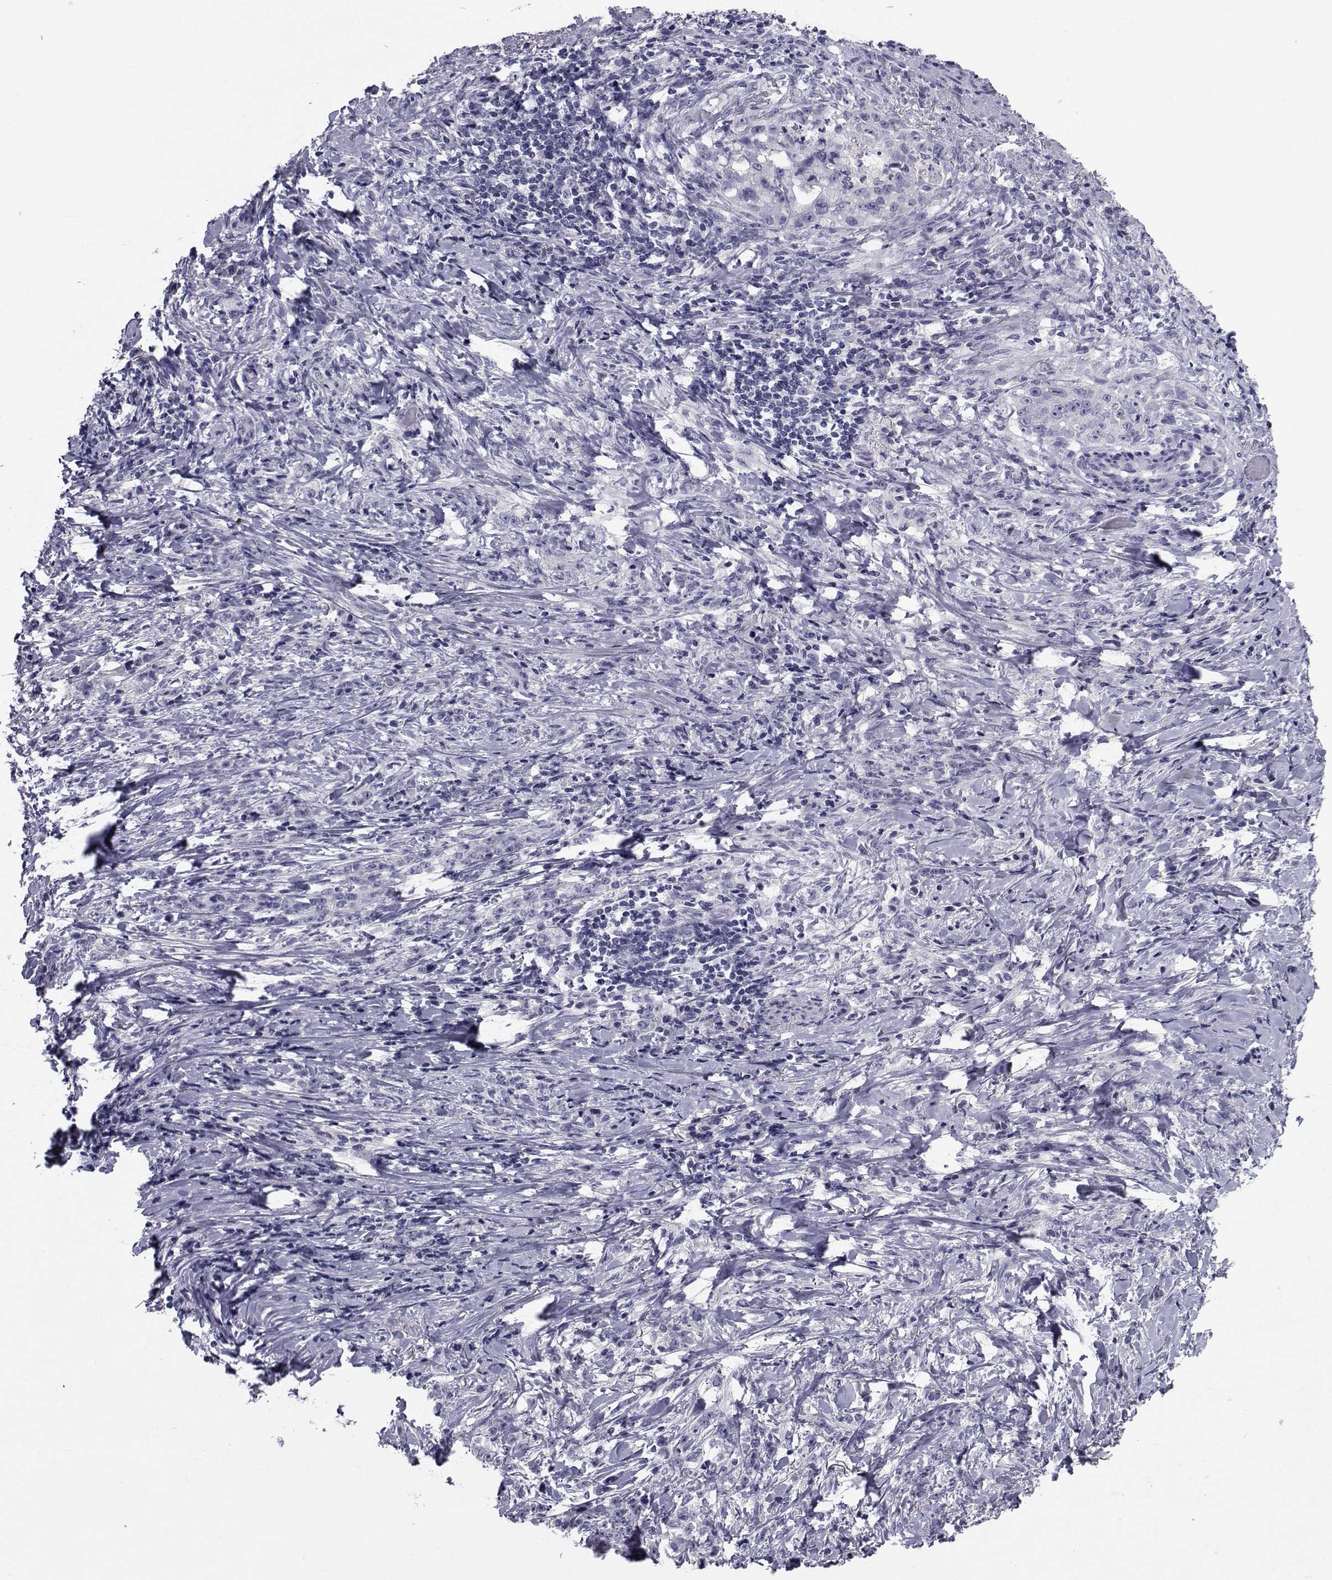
{"staining": {"intensity": "negative", "quantity": "none", "location": "none"}, "tissue": "stomach cancer", "cell_type": "Tumor cells", "image_type": "cancer", "snomed": [{"axis": "morphology", "description": "Adenocarcinoma, NOS"}, {"axis": "topography", "description": "Stomach, lower"}], "caption": "The micrograph exhibits no significant staining in tumor cells of adenocarcinoma (stomach). The staining is performed using DAB brown chromogen with nuclei counter-stained in using hematoxylin.", "gene": "CHRNA1", "patient": {"sex": "male", "age": 88}}